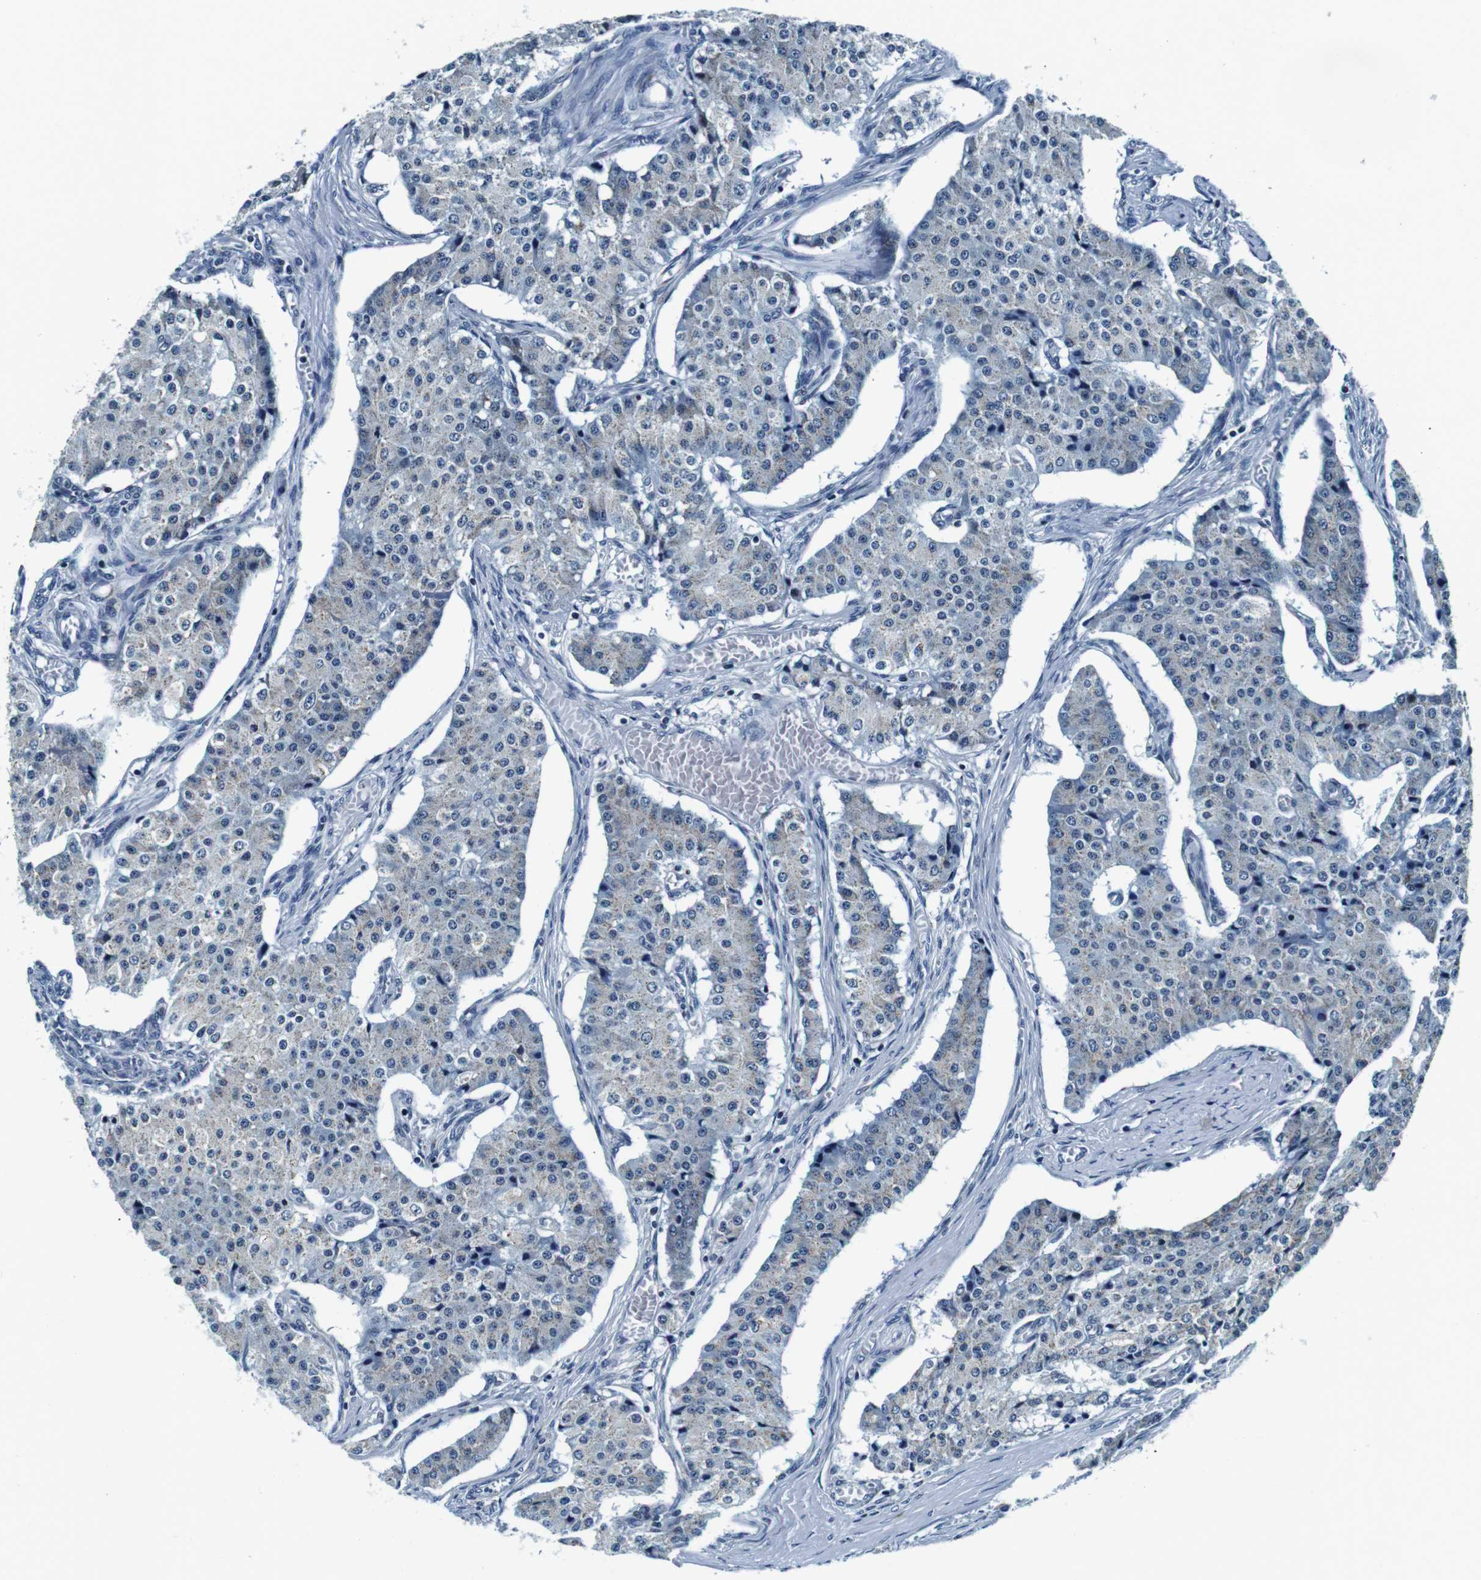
{"staining": {"intensity": "negative", "quantity": "none", "location": "none"}, "tissue": "carcinoid", "cell_type": "Tumor cells", "image_type": "cancer", "snomed": [{"axis": "morphology", "description": "Carcinoid, malignant, NOS"}, {"axis": "topography", "description": "Colon"}], "caption": "The micrograph shows no staining of tumor cells in carcinoid.", "gene": "FAR2", "patient": {"sex": "female", "age": 52}}